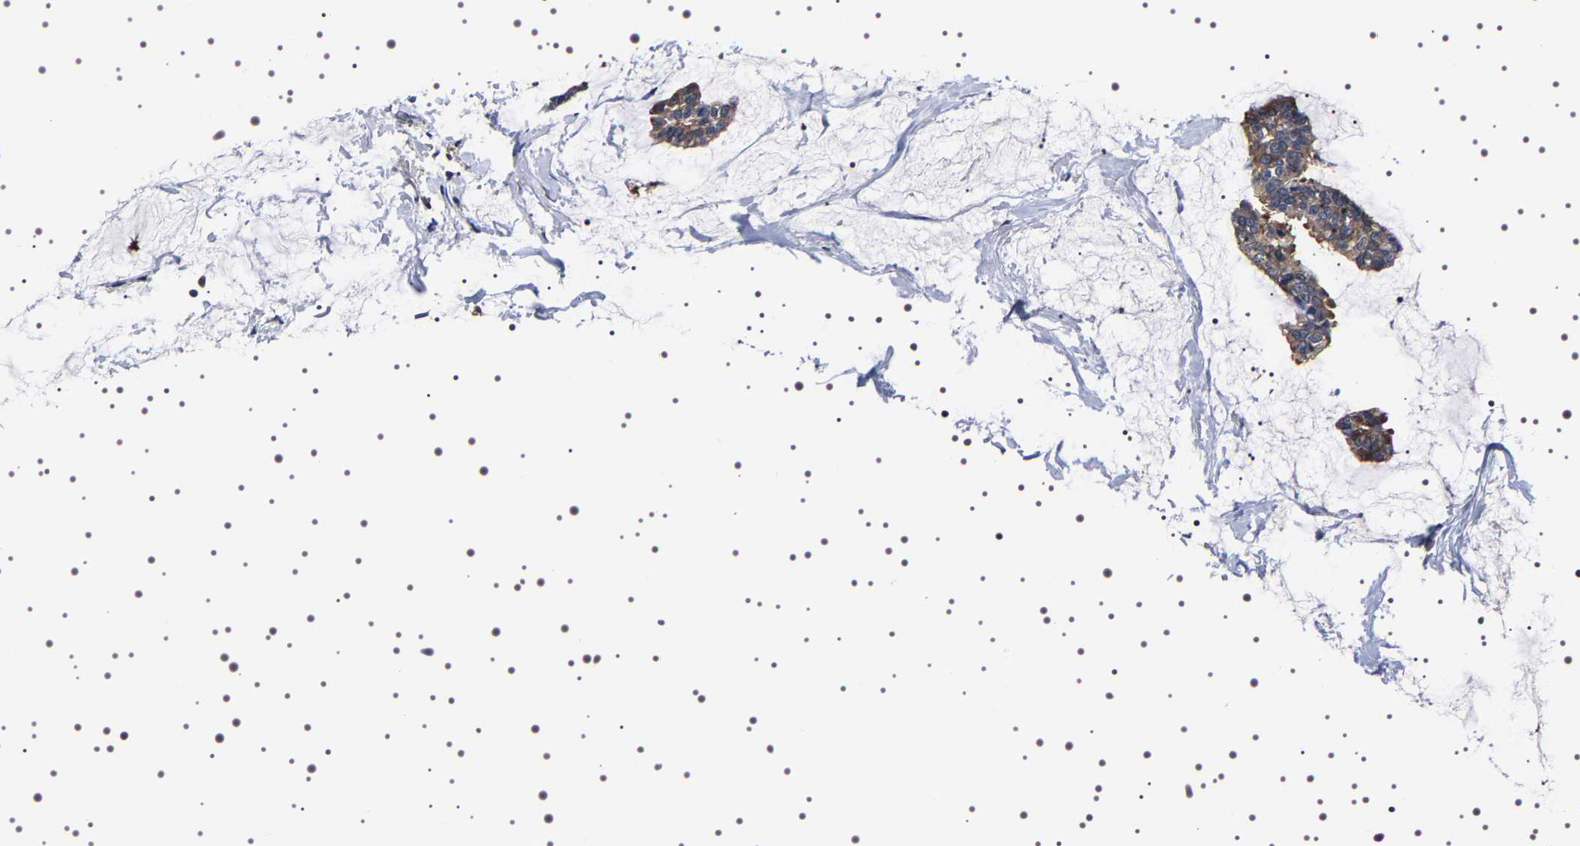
{"staining": {"intensity": "weak", "quantity": ">75%", "location": "cytoplasmic/membranous"}, "tissue": "breast cancer", "cell_type": "Tumor cells", "image_type": "cancer", "snomed": [{"axis": "morphology", "description": "Duct carcinoma"}, {"axis": "topography", "description": "Breast"}], "caption": "Human breast cancer (invasive ductal carcinoma) stained with a protein marker exhibits weak staining in tumor cells.", "gene": "TARBP1", "patient": {"sex": "female", "age": 93}}